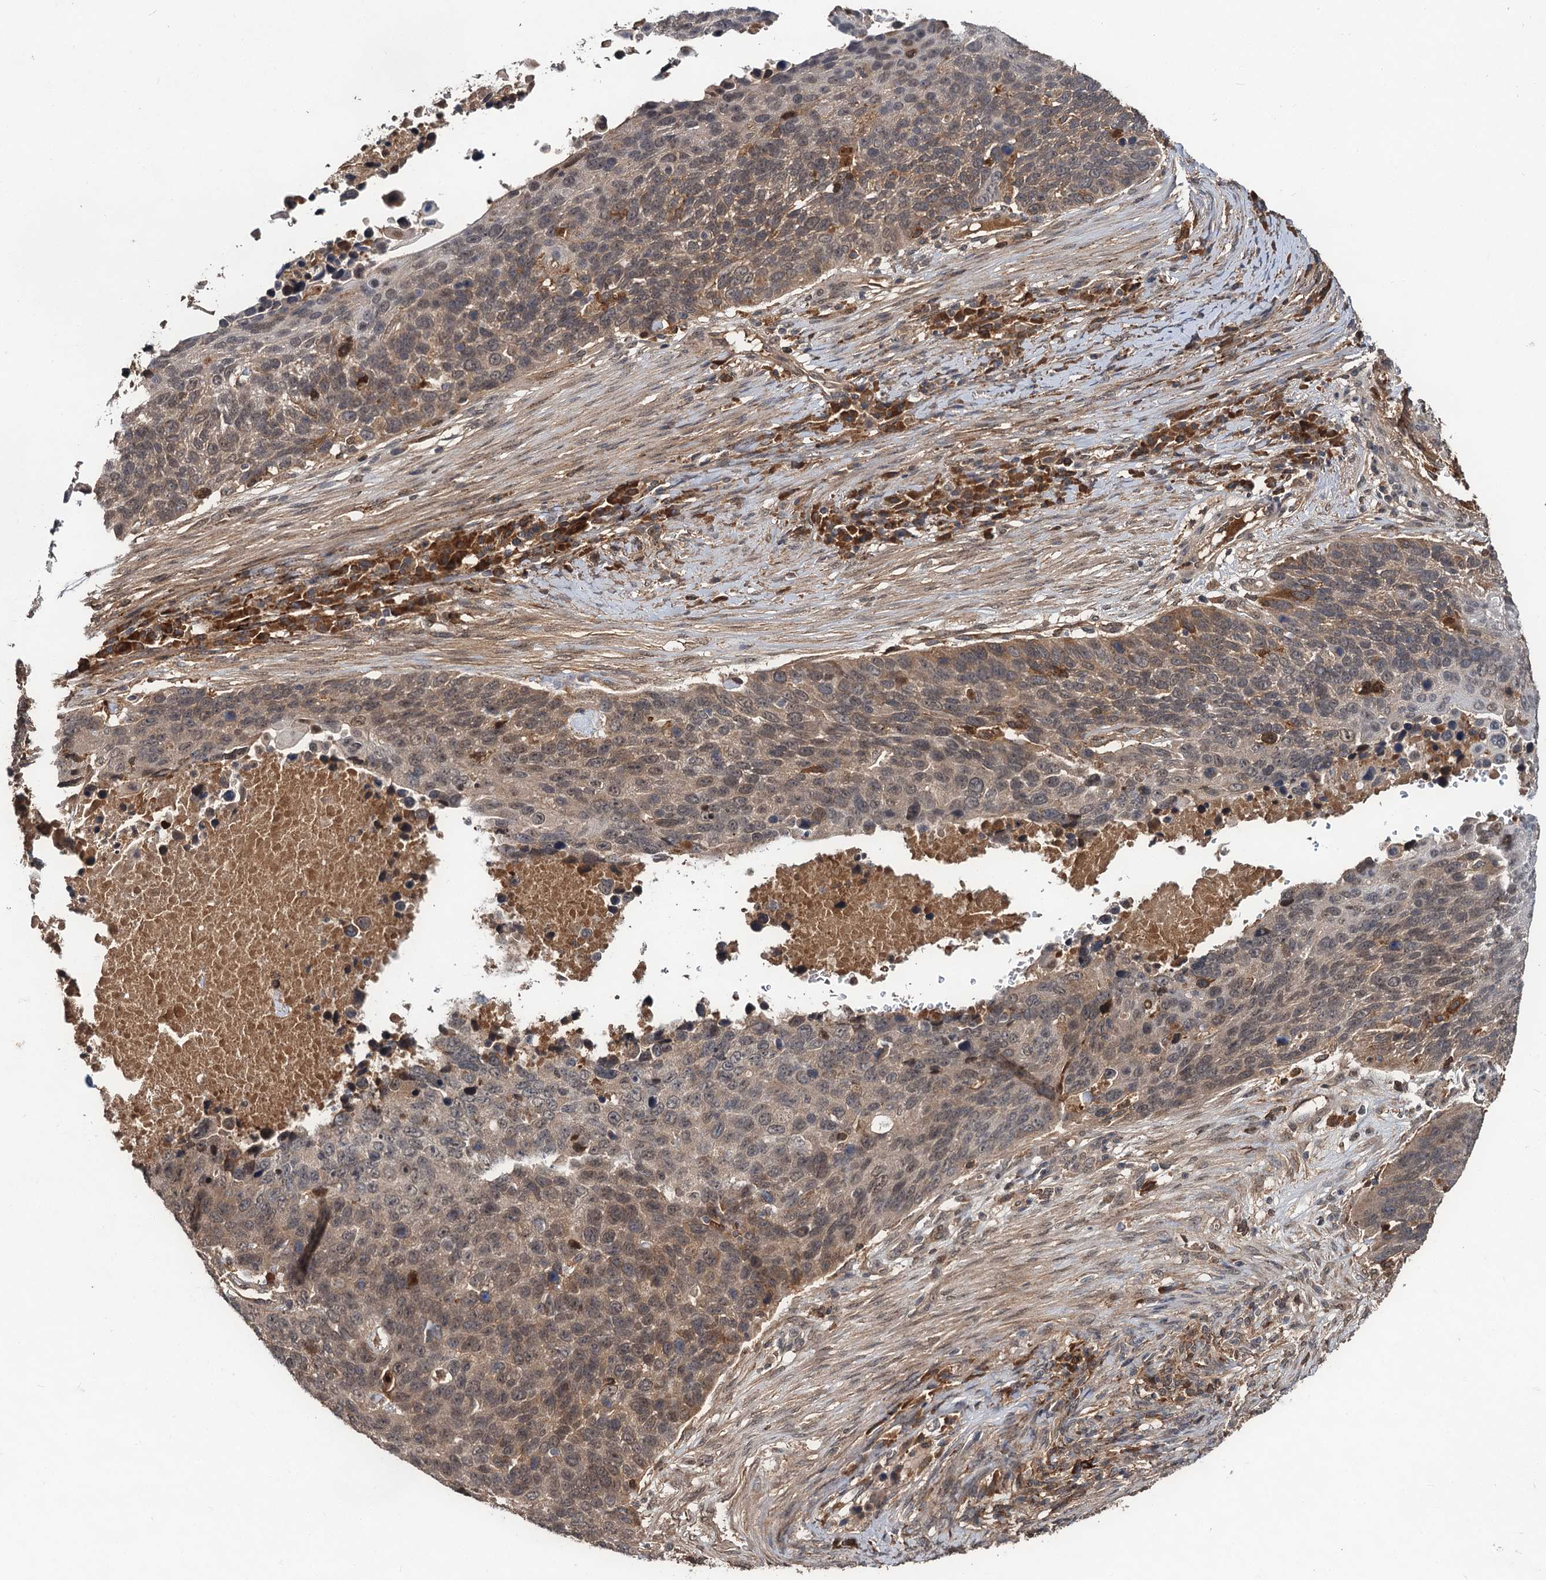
{"staining": {"intensity": "weak", "quantity": "<25%", "location": "cytoplasmic/membranous"}, "tissue": "lung cancer", "cell_type": "Tumor cells", "image_type": "cancer", "snomed": [{"axis": "morphology", "description": "Normal tissue, NOS"}, {"axis": "morphology", "description": "Squamous cell carcinoma, NOS"}, {"axis": "topography", "description": "Lymph node"}, {"axis": "topography", "description": "Lung"}], "caption": "IHC histopathology image of neoplastic tissue: lung cancer (squamous cell carcinoma) stained with DAB exhibits no significant protein expression in tumor cells.", "gene": "MBD6", "patient": {"sex": "male", "age": 66}}